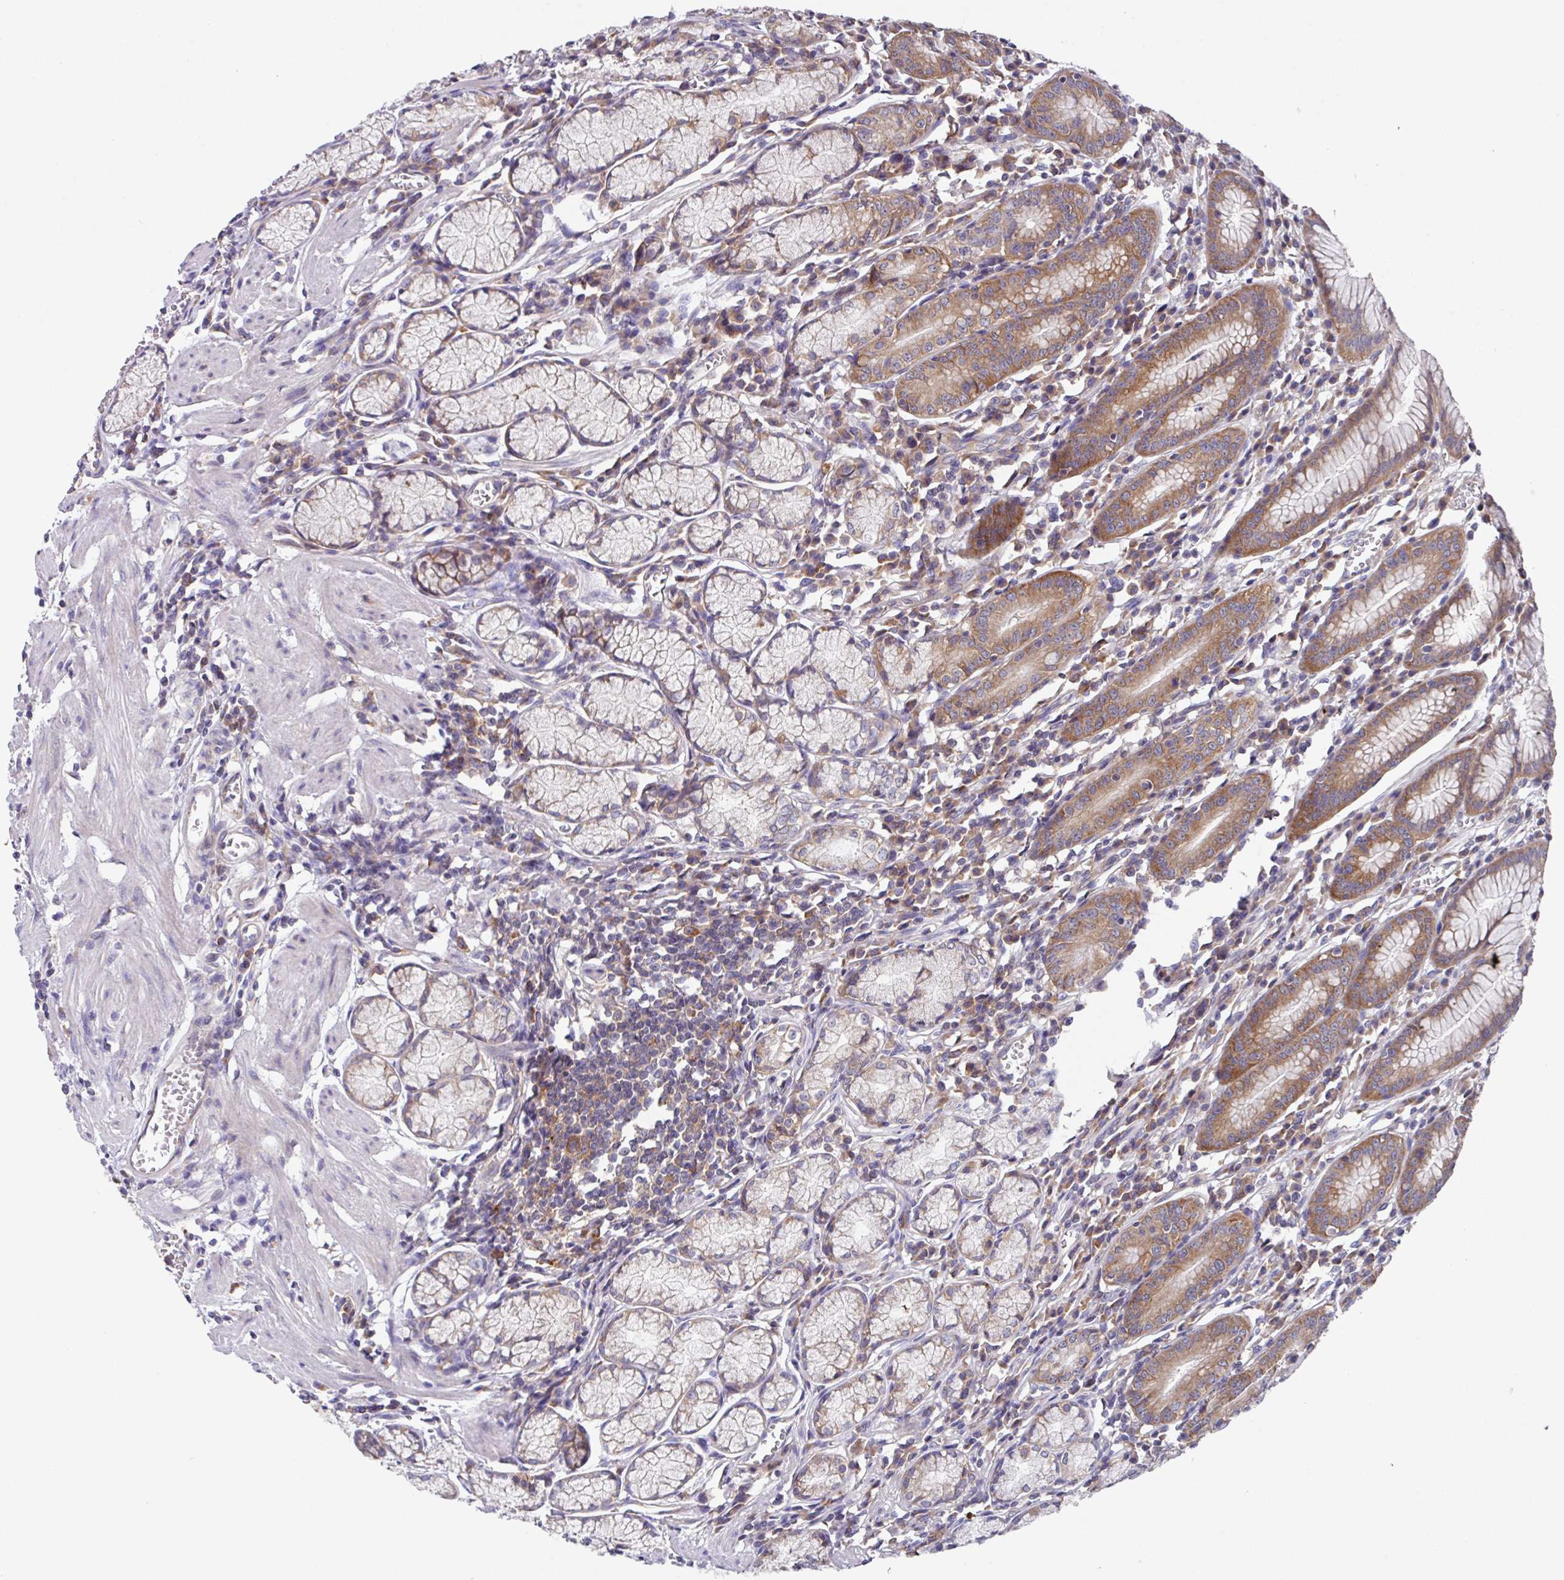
{"staining": {"intensity": "moderate", "quantity": ">75%", "location": "cytoplasmic/membranous"}, "tissue": "stomach", "cell_type": "Glandular cells", "image_type": "normal", "snomed": [{"axis": "morphology", "description": "Normal tissue, NOS"}, {"axis": "topography", "description": "Stomach"}], "caption": "Glandular cells demonstrate medium levels of moderate cytoplasmic/membranous positivity in approximately >75% of cells in unremarkable stomach. The staining was performed using DAB to visualize the protein expression in brown, while the nuclei were stained in blue with hematoxylin (Magnification: 20x).", "gene": "EIF4B", "patient": {"sex": "male", "age": 55}}